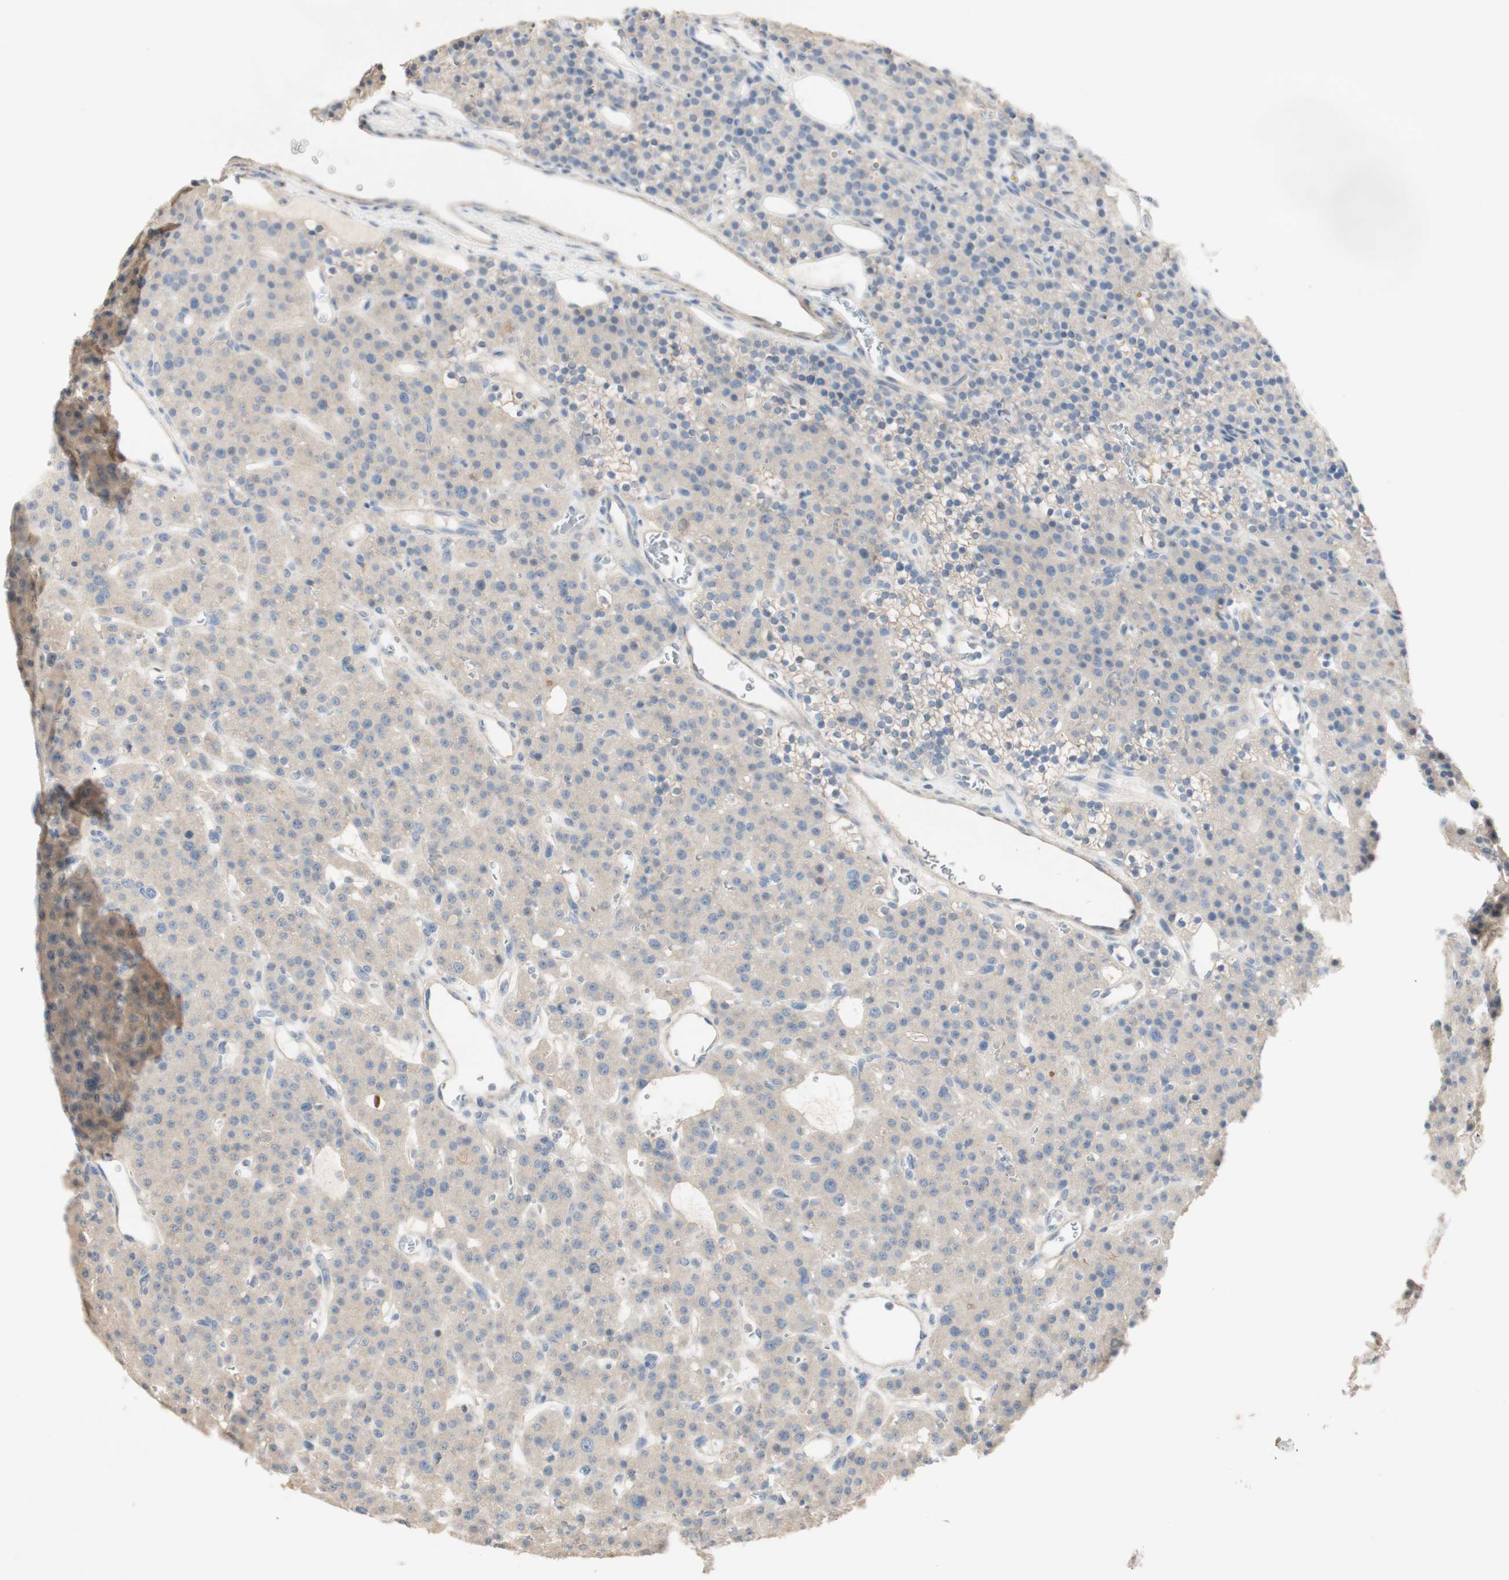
{"staining": {"intensity": "weak", "quantity": ">75%", "location": "cytoplasmic/membranous"}, "tissue": "parathyroid gland", "cell_type": "Glandular cells", "image_type": "normal", "snomed": [{"axis": "morphology", "description": "Normal tissue, NOS"}, {"axis": "morphology", "description": "Adenoma, NOS"}, {"axis": "topography", "description": "Parathyroid gland"}], "caption": "Protein analysis of unremarkable parathyroid gland displays weak cytoplasmic/membranous expression in approximately >75% of glandular cells. (Brightfield microscopy of DAB IHC at high magnification).", "gene": "MANEA", "patient": {"sex": "female", "age": 81}}